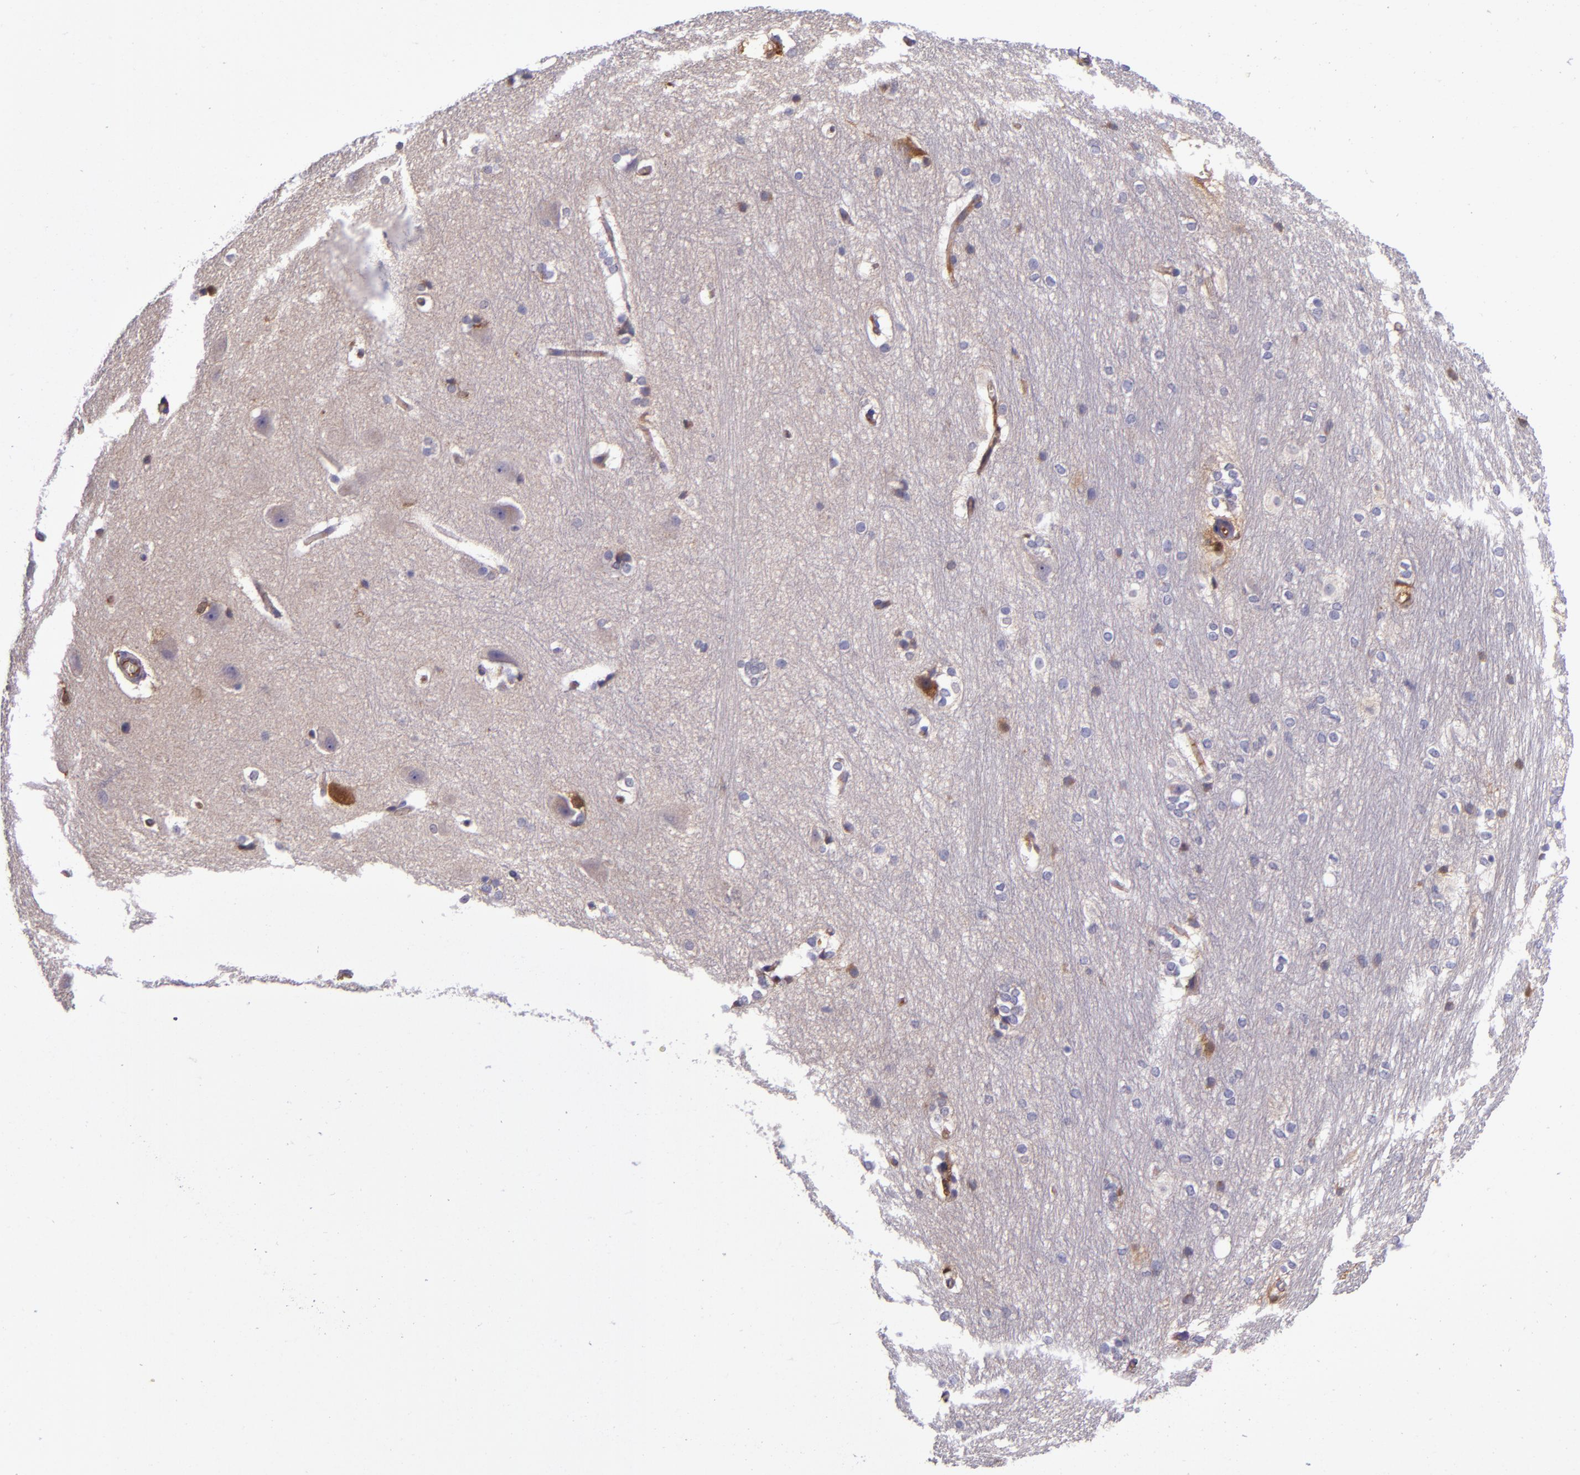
{"staining": {"intensity": "negative", "quantity": "none", "location": "none"}, "tissue": "hippocampus", "cell_type": "Glial cells", "image_type": "normal", "snomed": [{"axis": "morphology", "description": "Normal tissue, NOS"}, {"axis": "topography", "description": "Hippocampus"}], "caption": "High power microscopy image of an IHC histopathology image of normal hippocampus, revealing no significant positivity in glial cells.", "gene": "CLEC3B", "patient": {"sex": "female", "age": 19}}